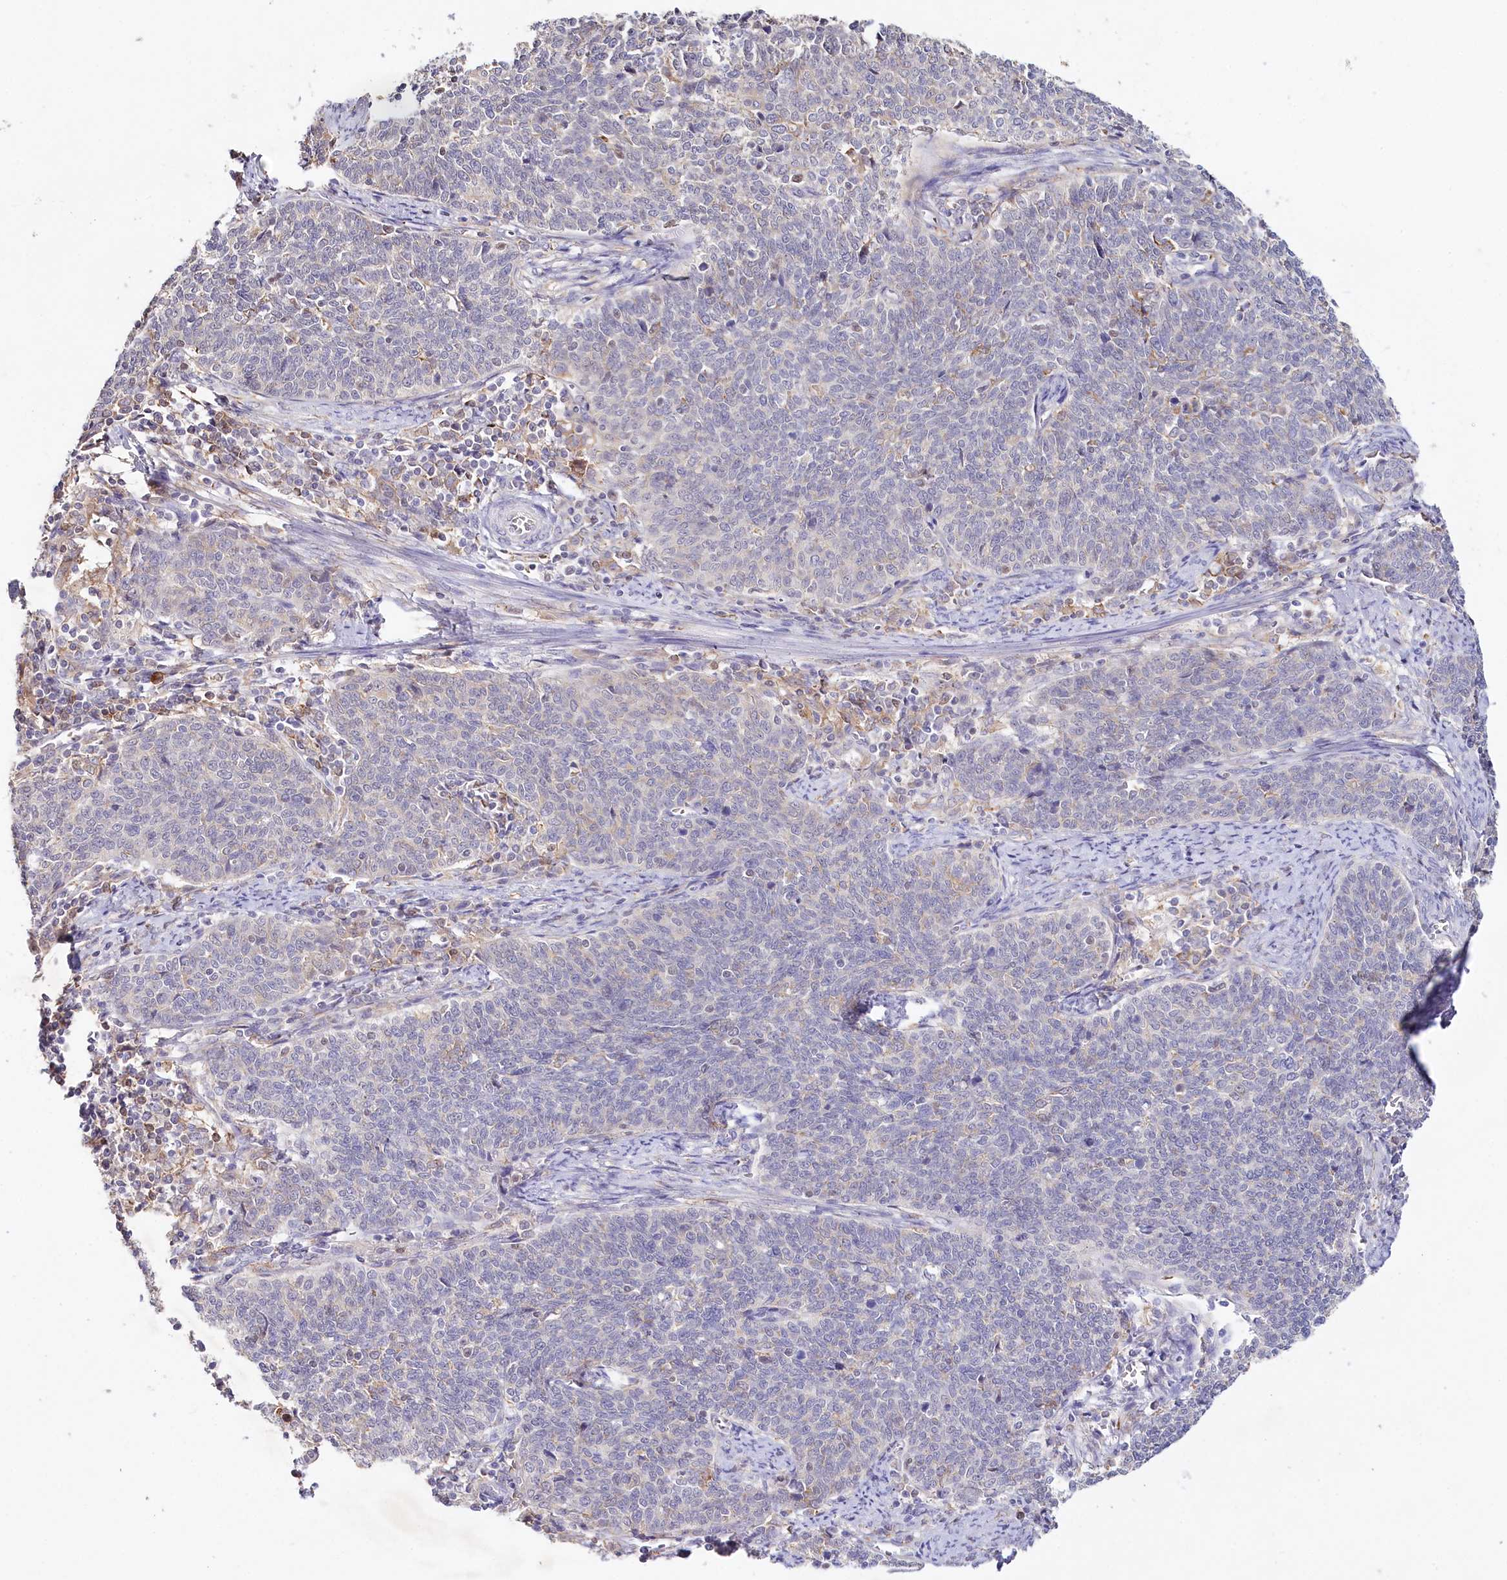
{"staining": {"intensity": "negative", "quantity": "none", "location": "none"}, "tissue": "cervical cancer", "cell_type": "Tumor cells", "image_type": "cancer", "snomed": [{"axis": "morphology", "description": "Squamous cell carcinoma, NOS"}, {"axis": "topography", "description": "Cervix"}], "caption": "The histopathology image exhibits no significant staining in tumor cells of cervical squamous cell carcinoma.", "gene": "DAPK1", "patient": {"sex": "female", "age": 39}}